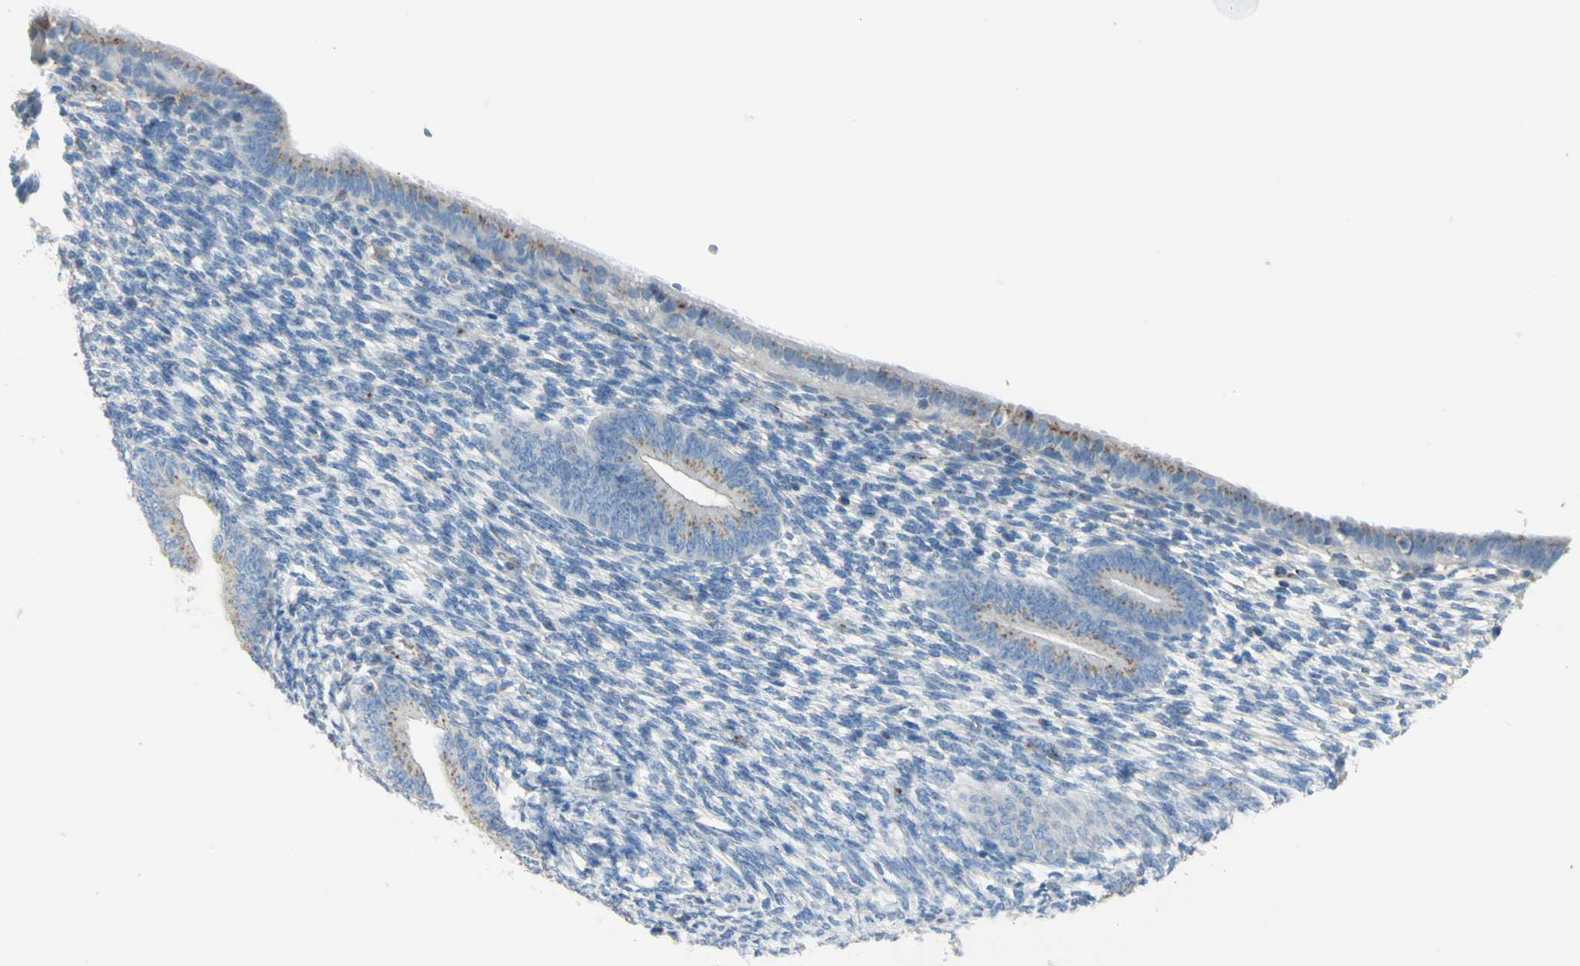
{"staining": {"intensity": "negative", "quantity": "none", "location": "none"}, "tissue": "endometrium", "cell_type": "Cells in endometrial stroma", "image_type": "normal", "snomed": [{"axis": "morphology", "description": "Normal tissue, NOS"}, {"axis": "topography", "description": "Endometrium"}], "caption": "DAB immunohistochemical staining of unremarkable human endometrium demonstrates no significant expression in cells in endometrial stroma.", "gene": "B4GALT3", "patient": {"sex": "female", "age": 57}}